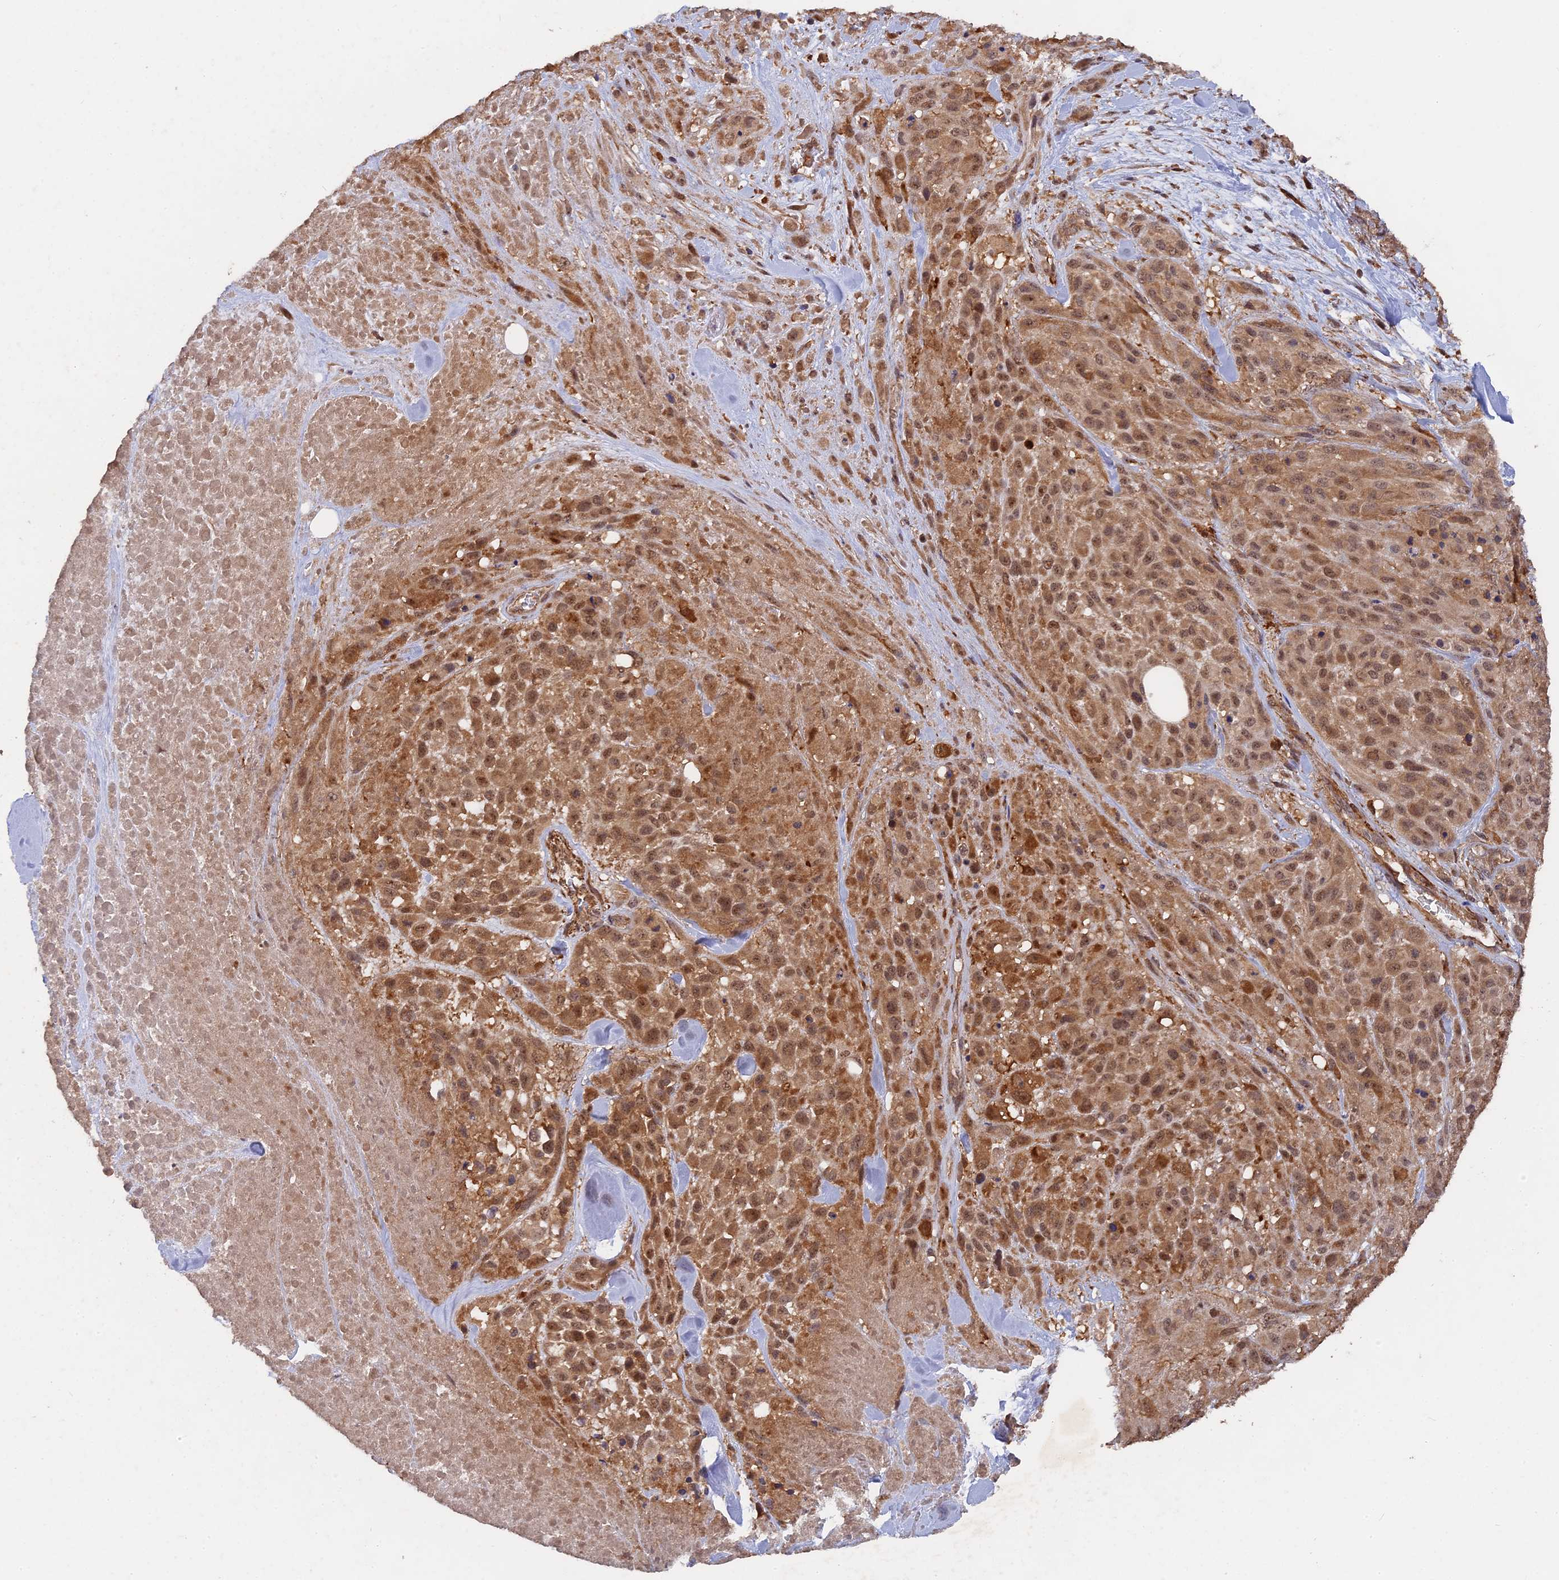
{"staining": {"intensity": "moderate", "quantity": ">75%", "location": "cytoplasmic/membranous,nuclear"}, "tissue": "melanoma", "cell_type": "Tumor cells", "image_type": "cancer", "snomed": [{"axis": "morphology", "description": "Malignant melanoma, Metastatic site"}, {"axis": "topography", "description": "Skin"}], "caption": "Moderate cytoplasmic/membranous and nuclear expression is seen in approximately >75% of tumor cells in malignant melanoma (metastatic site).", "gene": "SAC3D1", "patient": {"sex": "female", "age": 81}}